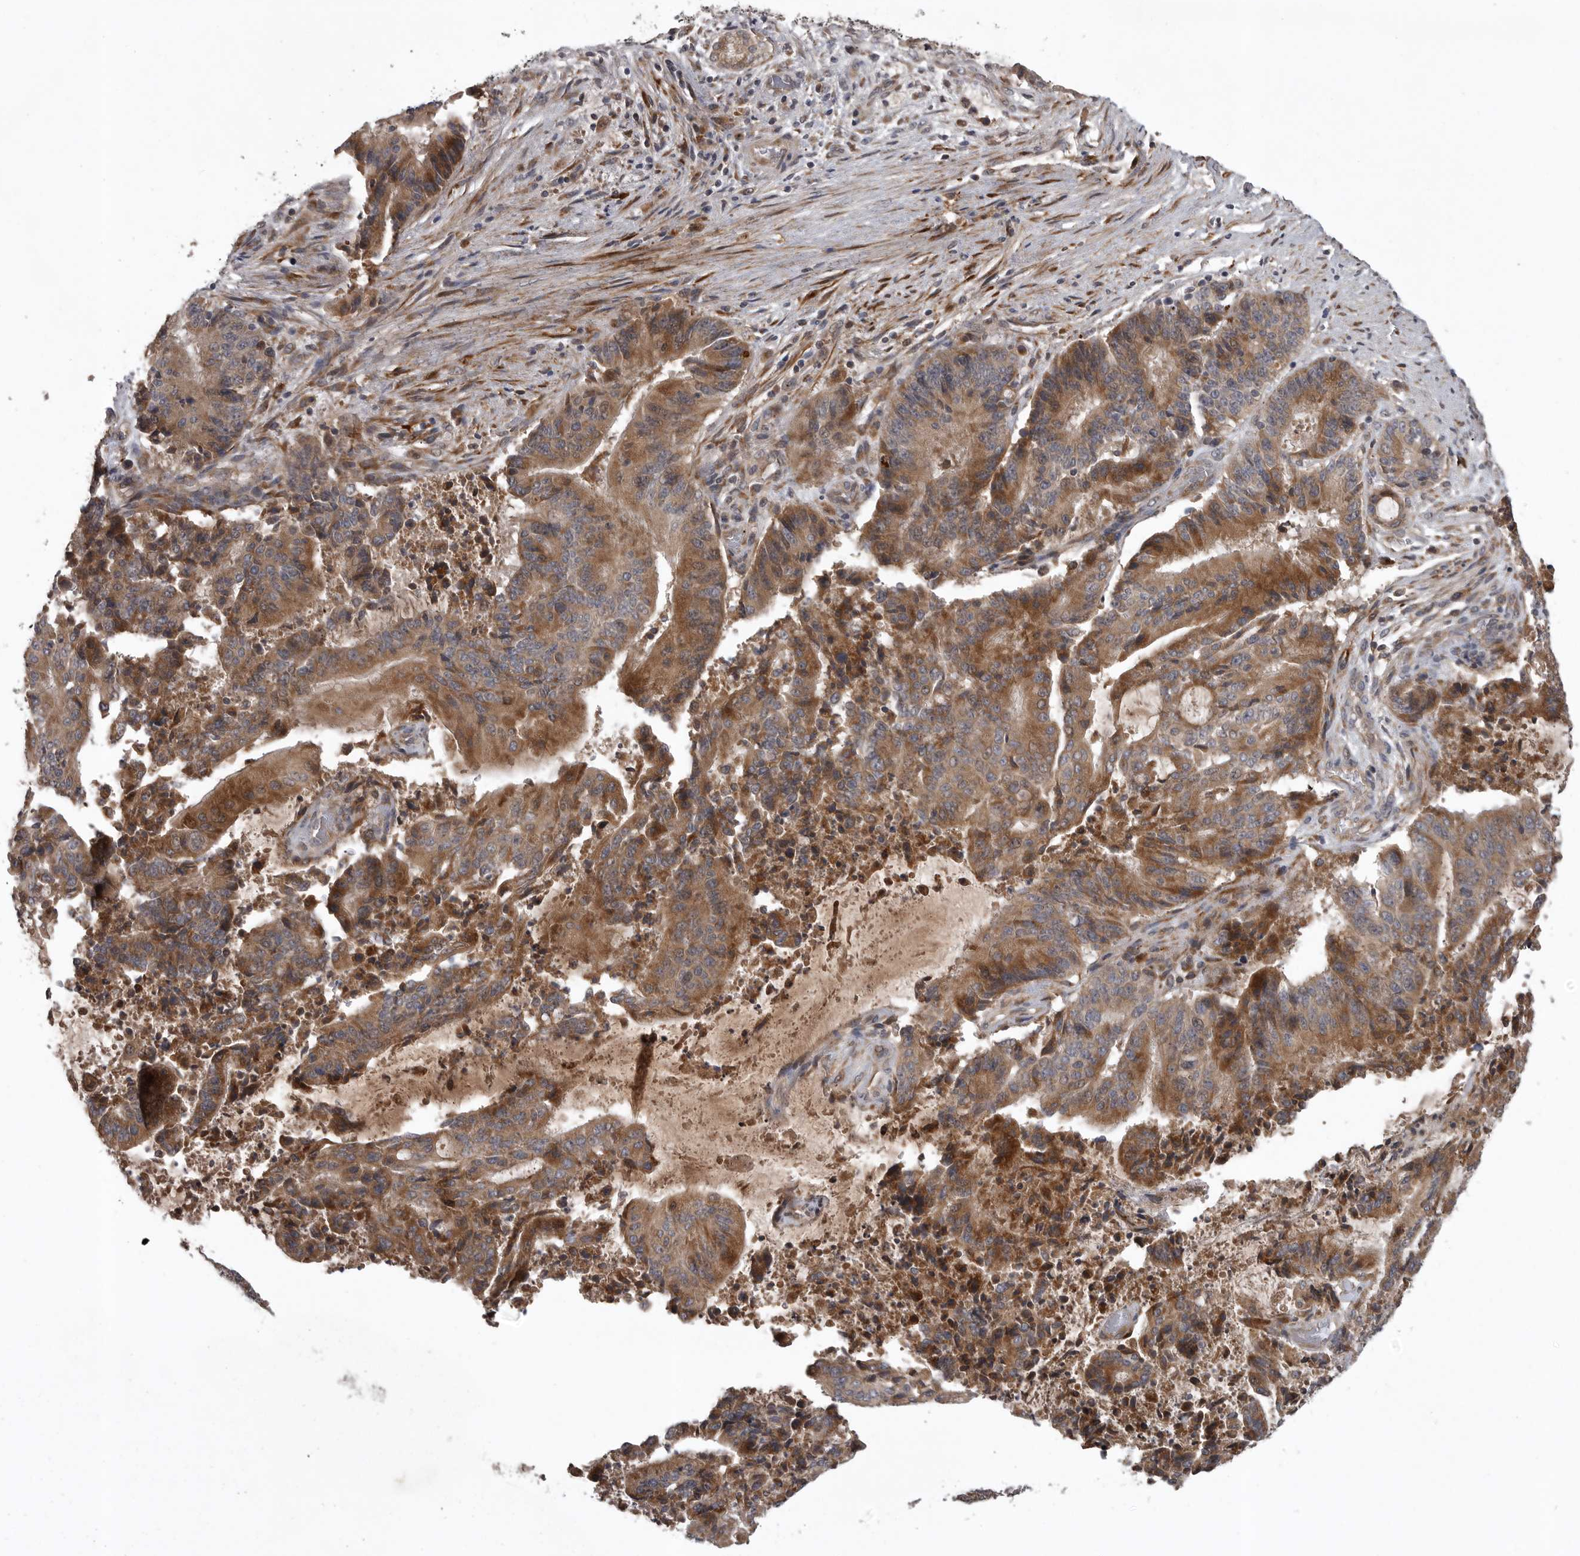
{"staining": {"intensity": "moderate", "quantity": ">75%", "location": "cytoplasmic/membranous"}, "tissue": "liver cancer", "cell_type": "Tumor cells", "image_type": "cancer", "snomed": [{"axis": "morphology", "description": "Normal tissue, NOS"}, {"axis": "morphology", "description": "Cholangiocarcinoma"}, {"axis": "topography", "description": "Liver"}, {"axis": "topography", "description": "Peripheral nerve tissue"}], "caption": "A medium amount of moderate cytoplasmic/membranous expression is appreciated in approximately >75% of tumor cells in cholangiocarcinoma (liver) tissue.", "gene": "GPR31", "patient": {"sex": "female", "age": 73}}